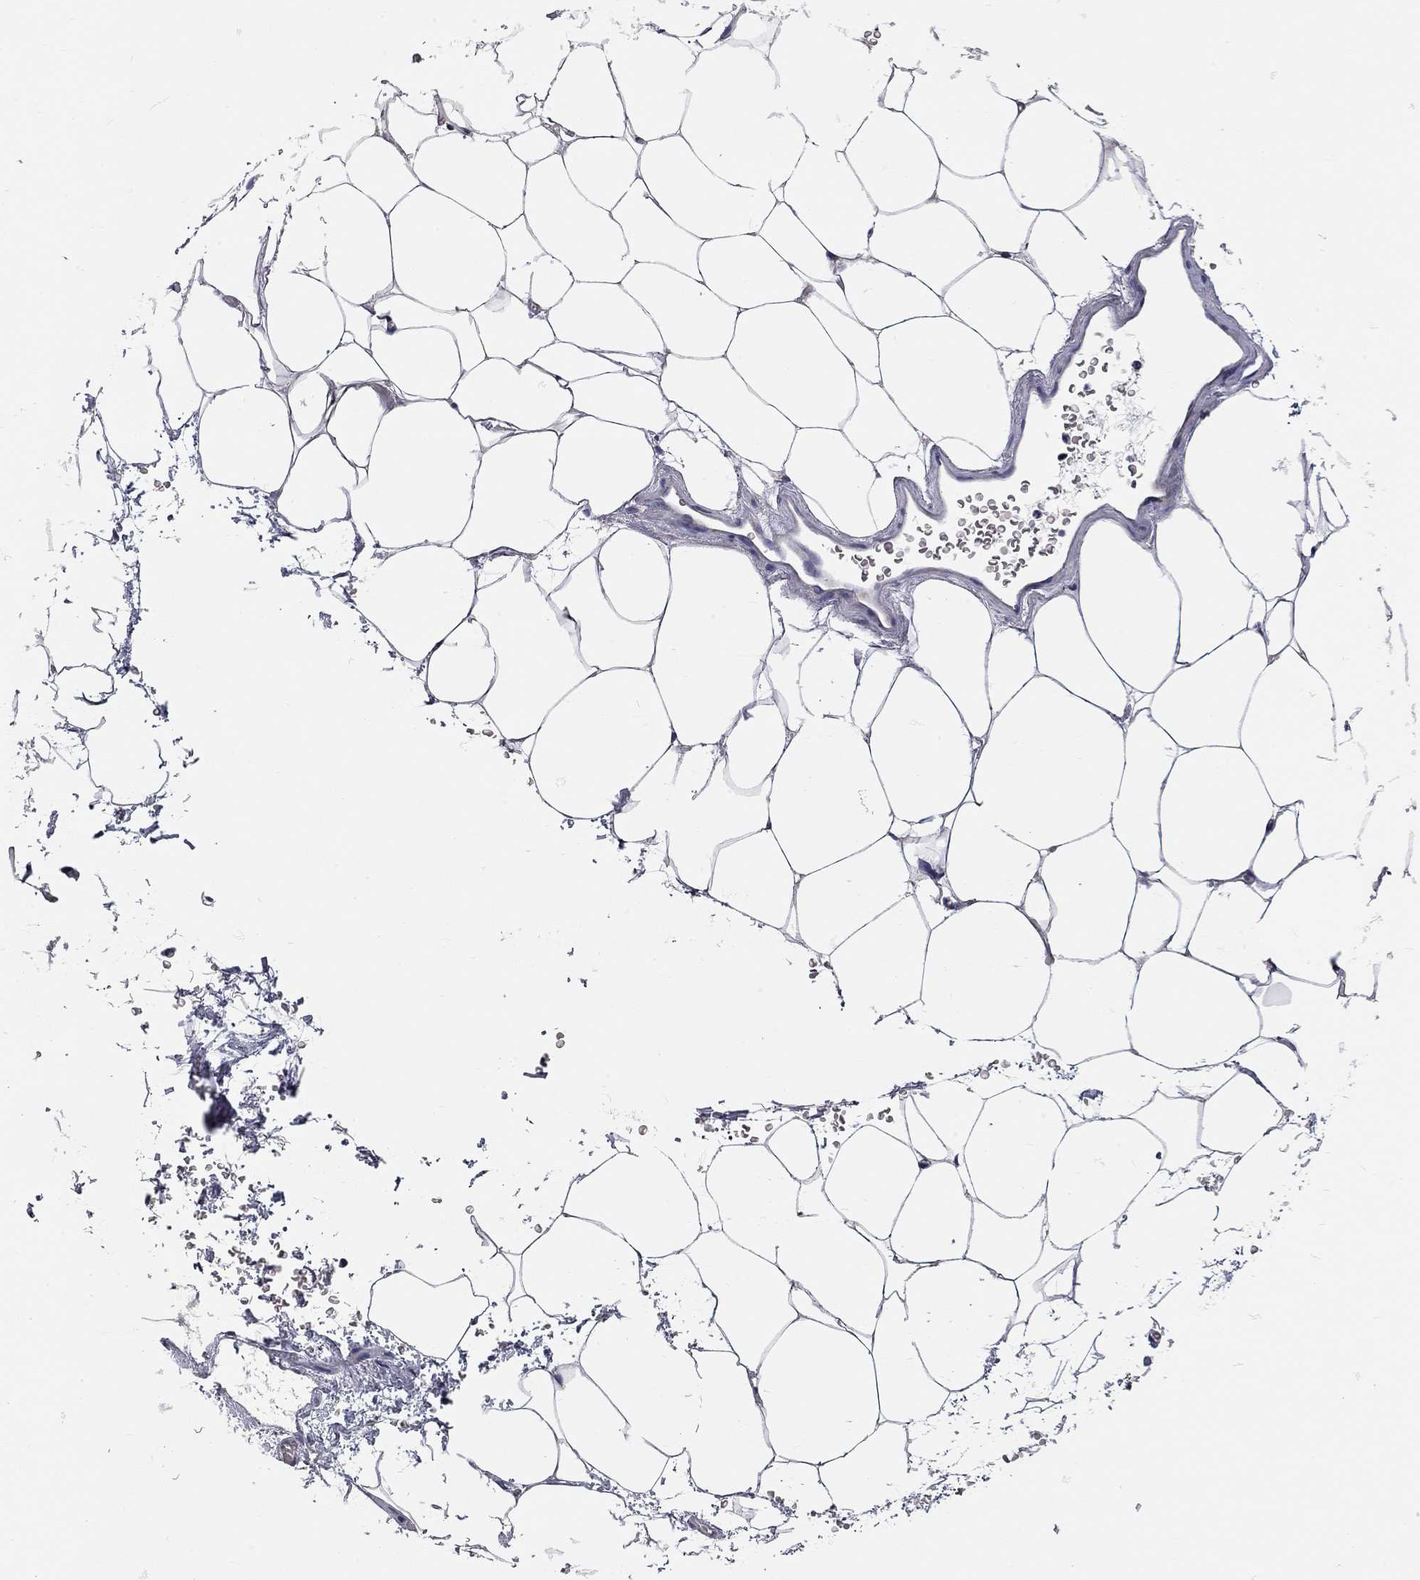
{"staining": {"intensity": "negative", "quantity": "none", "location": "none"}, "tissue": "adipose tissue", "cell_type": "Adipocytes", "image_type": "normal", "snomed": [{"axis": "morphology", "description": "Normal tissue, NOS"}, {"axis": "topography", "description": "Soft tissue"}, {"axis": "topography", "description": "Adipose tissue"}, {"axis": "topography", "description": "Vascular tissue"}, {"axis": "topography", "description": "Peripheral nerve tissue"}], "caption": "Human adipose tissue stained for a protein using immunohistochemistry demonstrates no staining in adipocytes.", "gene": "XAGE2", "patient": {"sex": "male", "age": 68}}